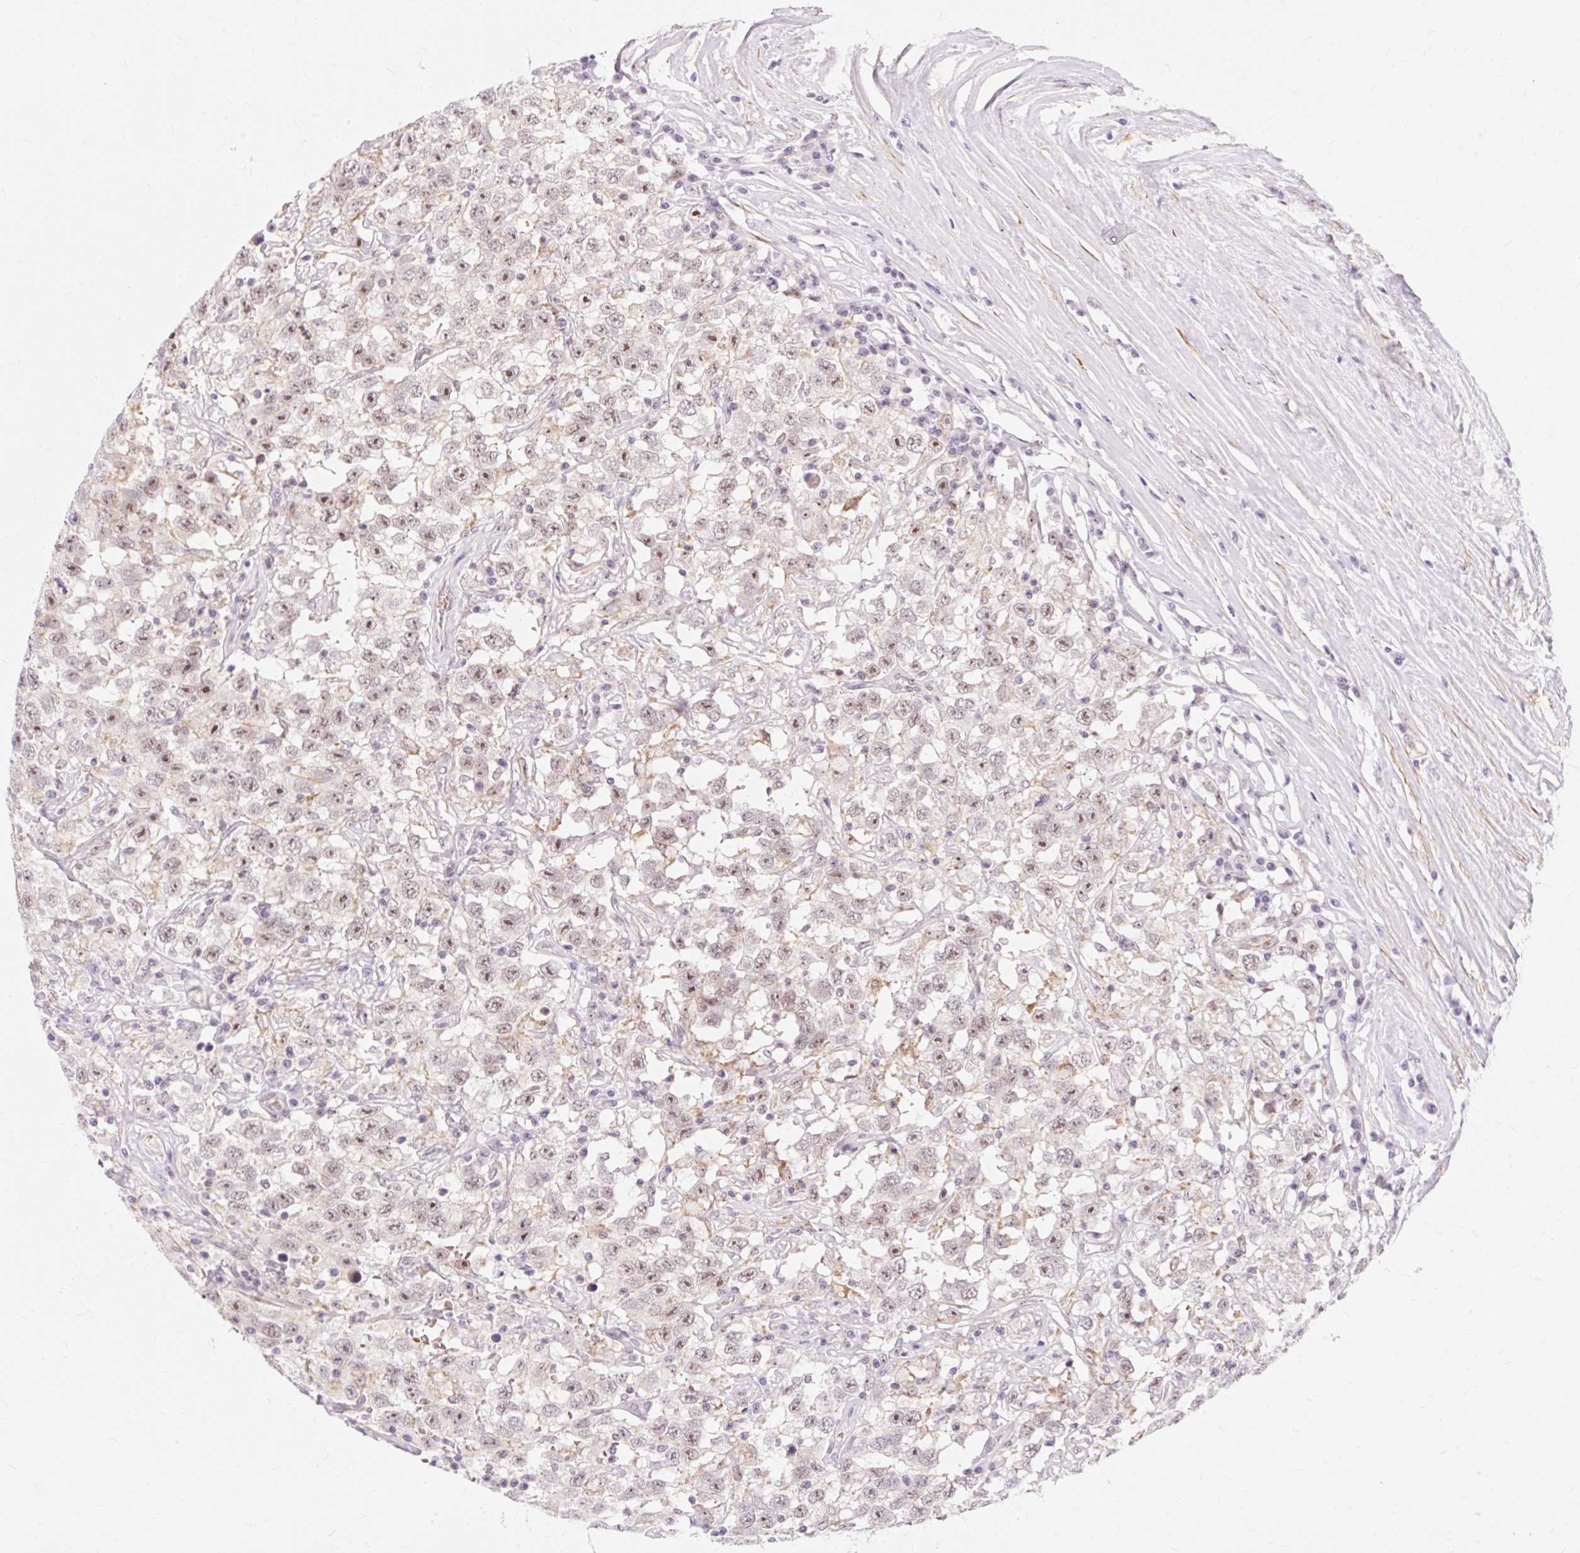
{"staining": {"intensity": "moderate", "quantity": ">75%", "location": "nuclear"}, "tissue": "testis cancer", "cell_type": "Tumor cells", "image_type": "cancer", "snomed": [{"axis": "morphology", "description": "Seminoma, NOS"}, {"axis": "topography", "description": "Testis"}], "caption": "Immunohistochemical staining of human seminoma (testis) demonstrates moderate nuclear protein staining in about >75% of tumor cells.", "gene": "OBP2A", "patient": {"sex": "male", "age": 41}}